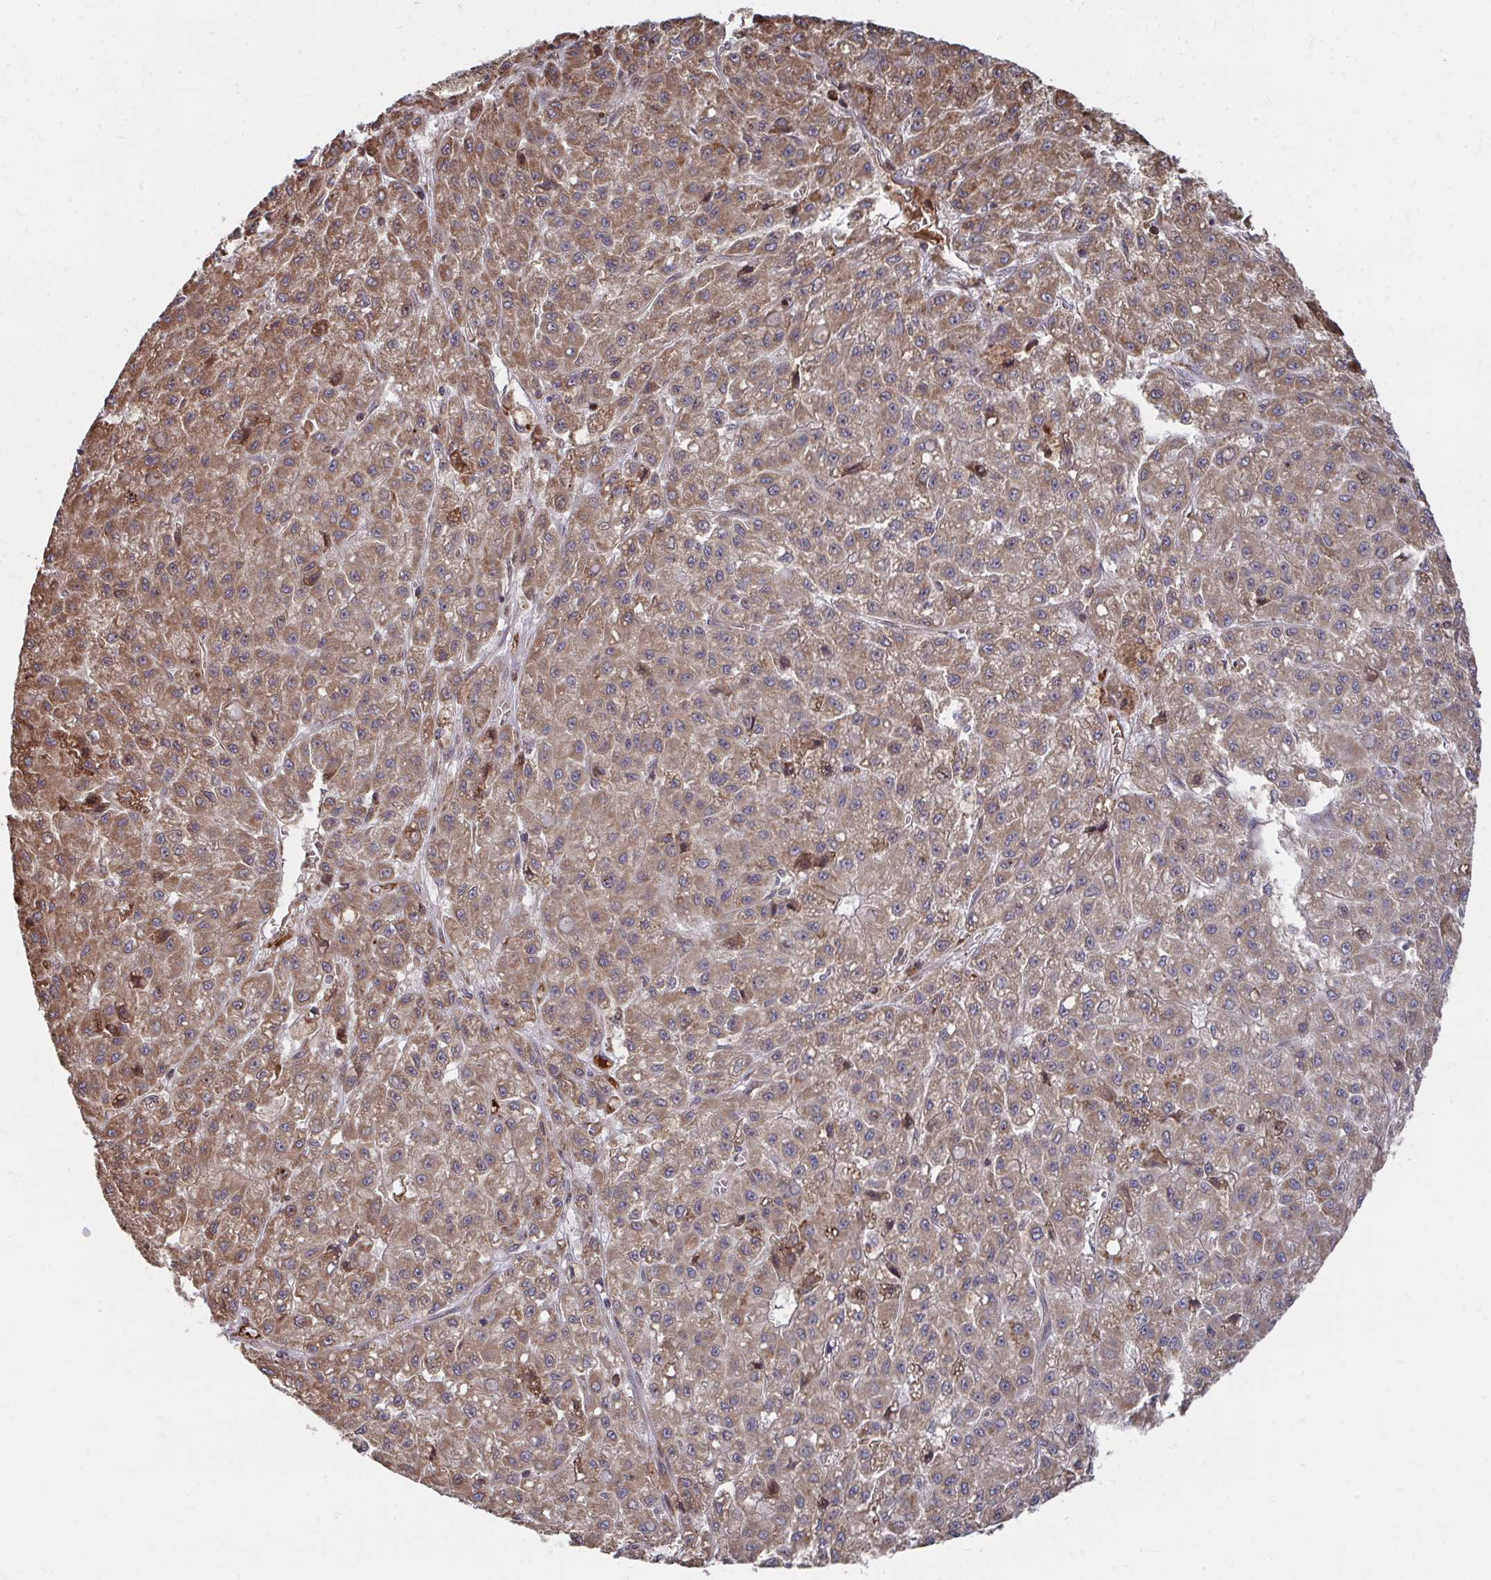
{"staining": {"intensity": "moderate", "quantity": ">75%", "location": "cytoplasmic/membranous"}, "tissue": "liver cancer", "cell_type": "Tumor cells", "image_type": "cancer", "snomed": [{"axis": "morphology", "description": "Carcinoma, Hepatocellular, NOS"}, {"axis": "topography", "description": "Liver"}], "caption": "Liver hepatocellular carcinoma tissue exhibits moderate cytoplasmic/membranous expression in about >75% of tumor cells, visualized by immunohistochemistry. The protein of interest is stained brown, and the nuclei are stained in blue (DAB IHC with brightfield microscopy, high magnification).", "gene": "FAM89A", "patient": {"sex": "male", "age": 70}}